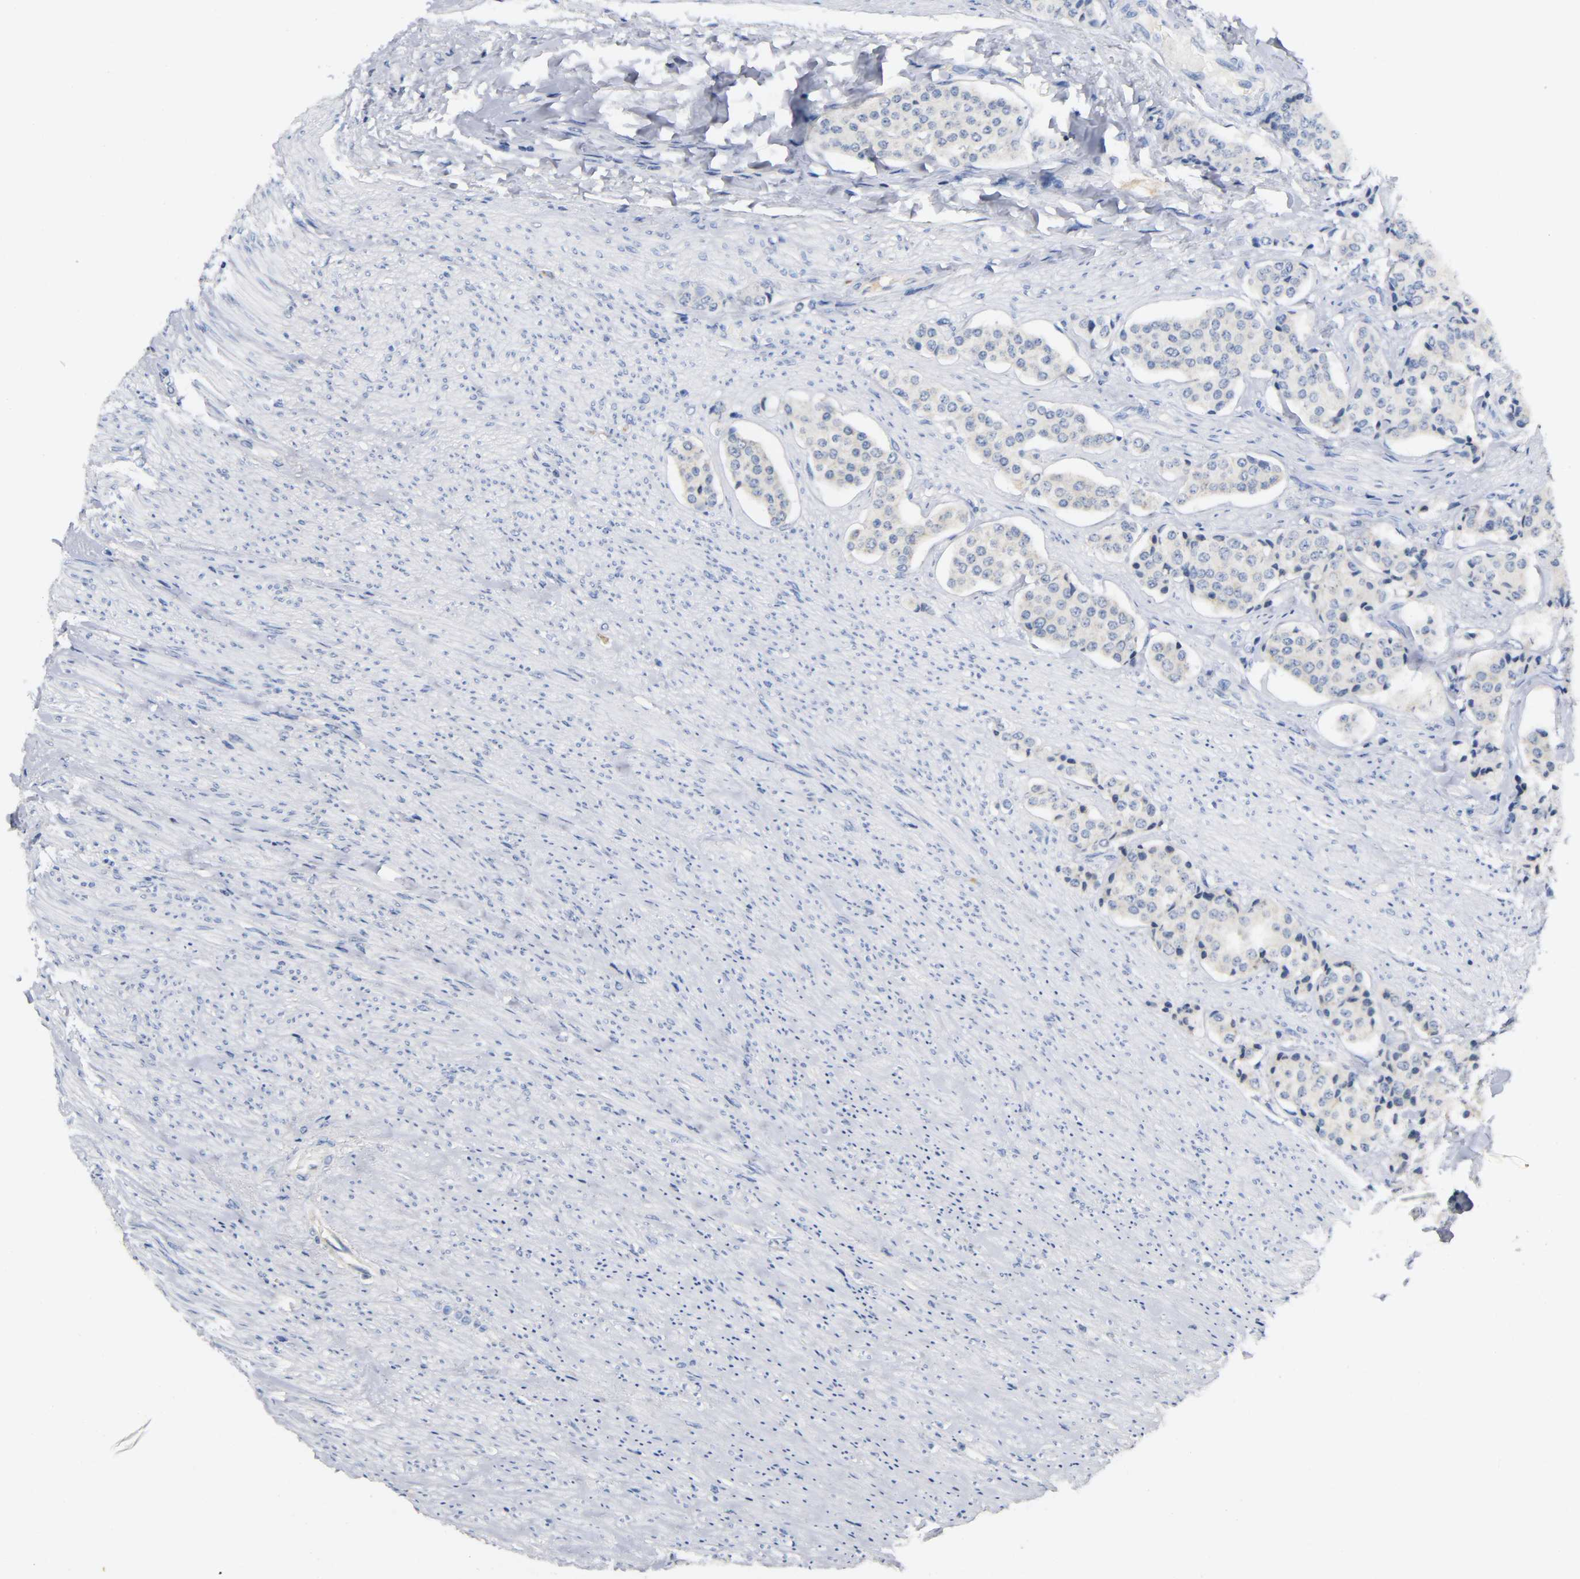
{"staining": {"intensity": "moderate", "quantity": ">75%", "location": "cytoplasmic/membranous"}, "tissue": "carcinoid", "cell_type": "Tumor cells", "image_type": "cancer", "snomed": [{"axis": "morphology", "description": "Carcinoid, malignant, NOS"}, {"axis": "topography", "description": "Colon"}], "caption": "Immunohistochemical staining of carcinoid displays medium levels of moderate cytoplasmic/membranous protein staining in about >75% of tumor cells.", "gene": "NRP1", "patient": {"sex": "female", "age": 61}}